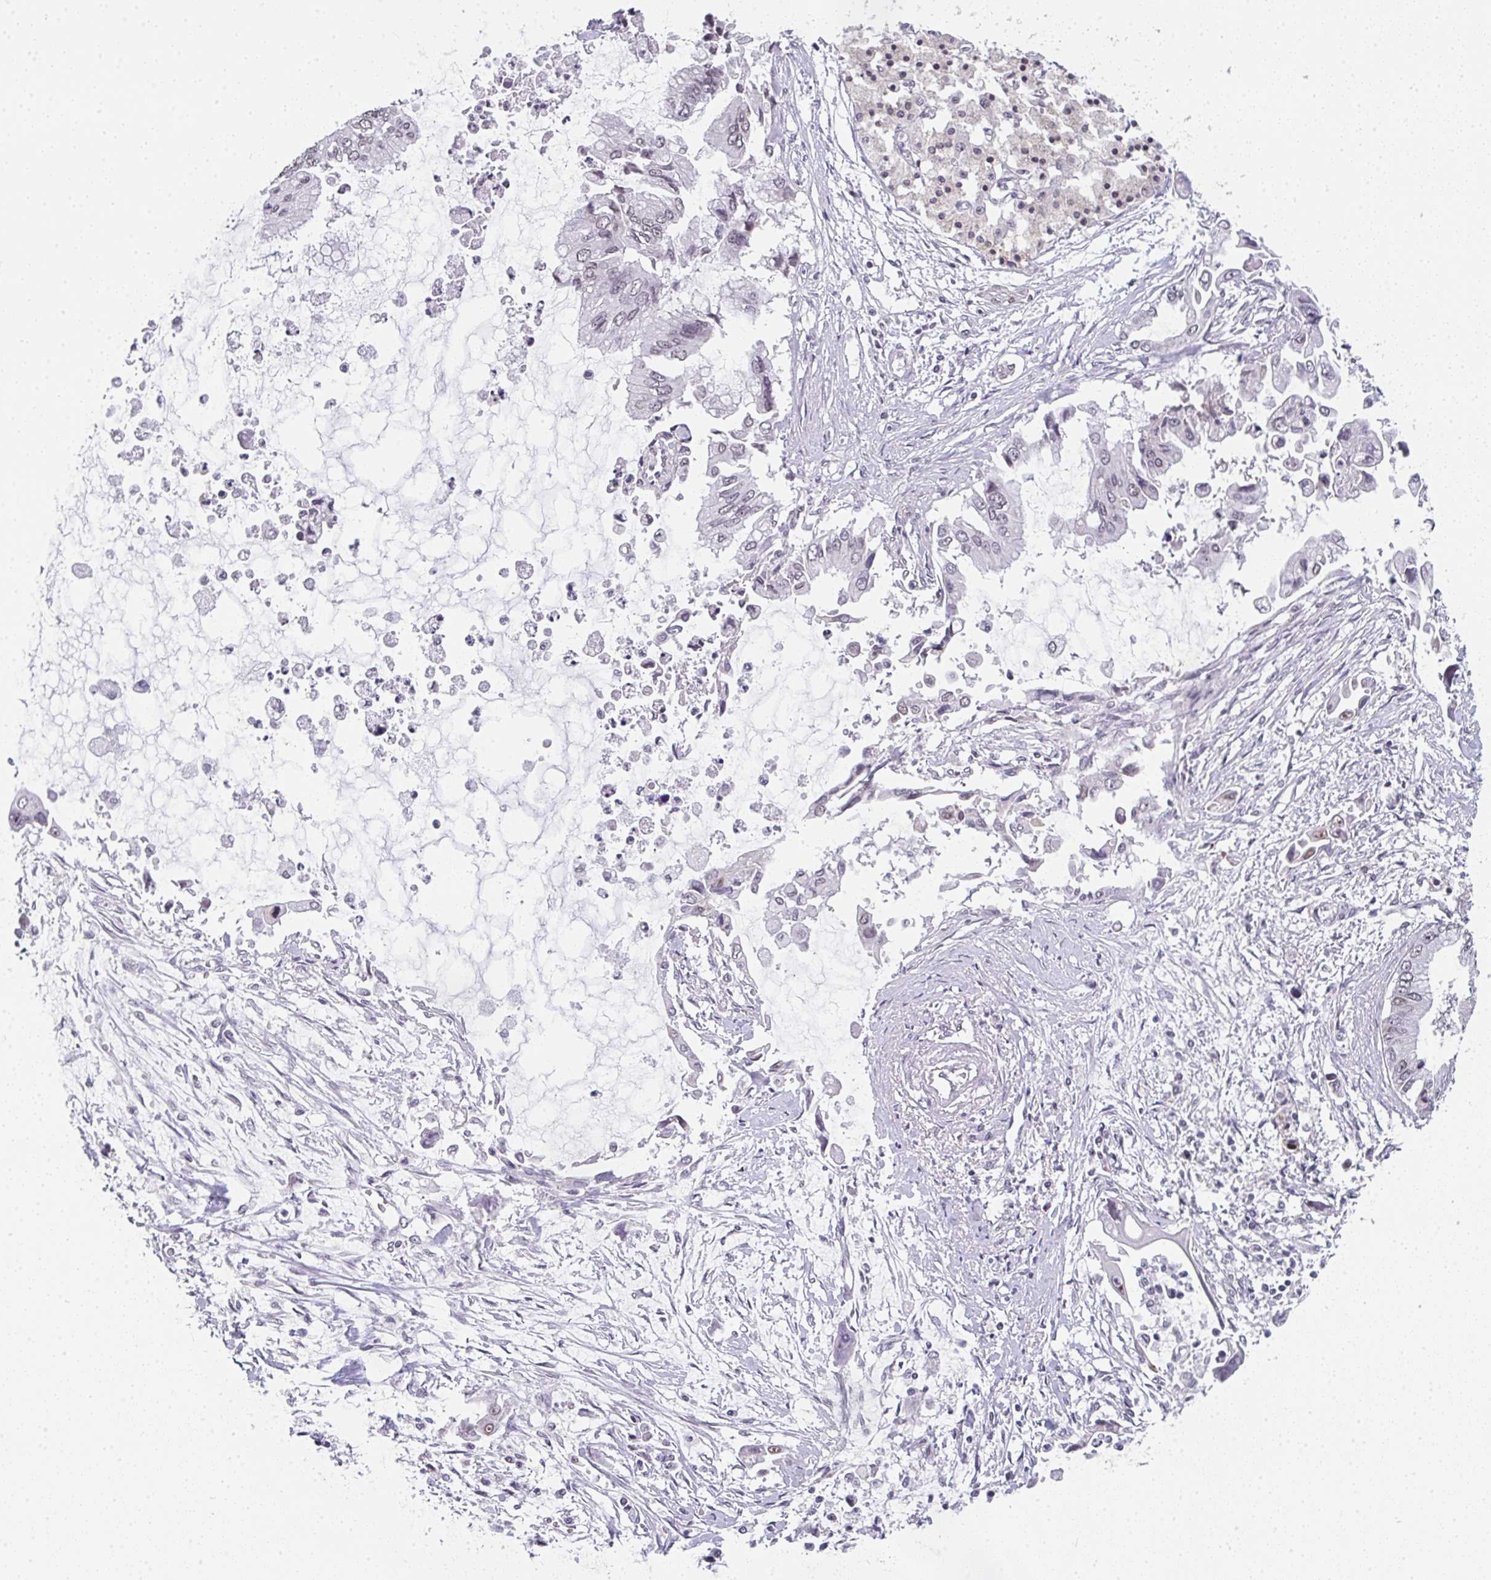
{"staining": {"intensity": "weak", "quantity": "<25%", "location": "nuclear"}, "tissue": "pancreatic cancer", "cell_type": "Tumor cells", "image_type": "cancer", "snomed": [{"axis": "morphology", "description": "Adenocarcinoma, NOS"}, {"axis": "topography", "description": "Pancreas"}], "caption": "High power microscopy image of an IHC histopathology image of pancreatic cancer (adenocarcinoma), revealing no significant positivity in tumor cells.", "gene": "DKC1", "patient": {"sex": "male", "age": 84}}